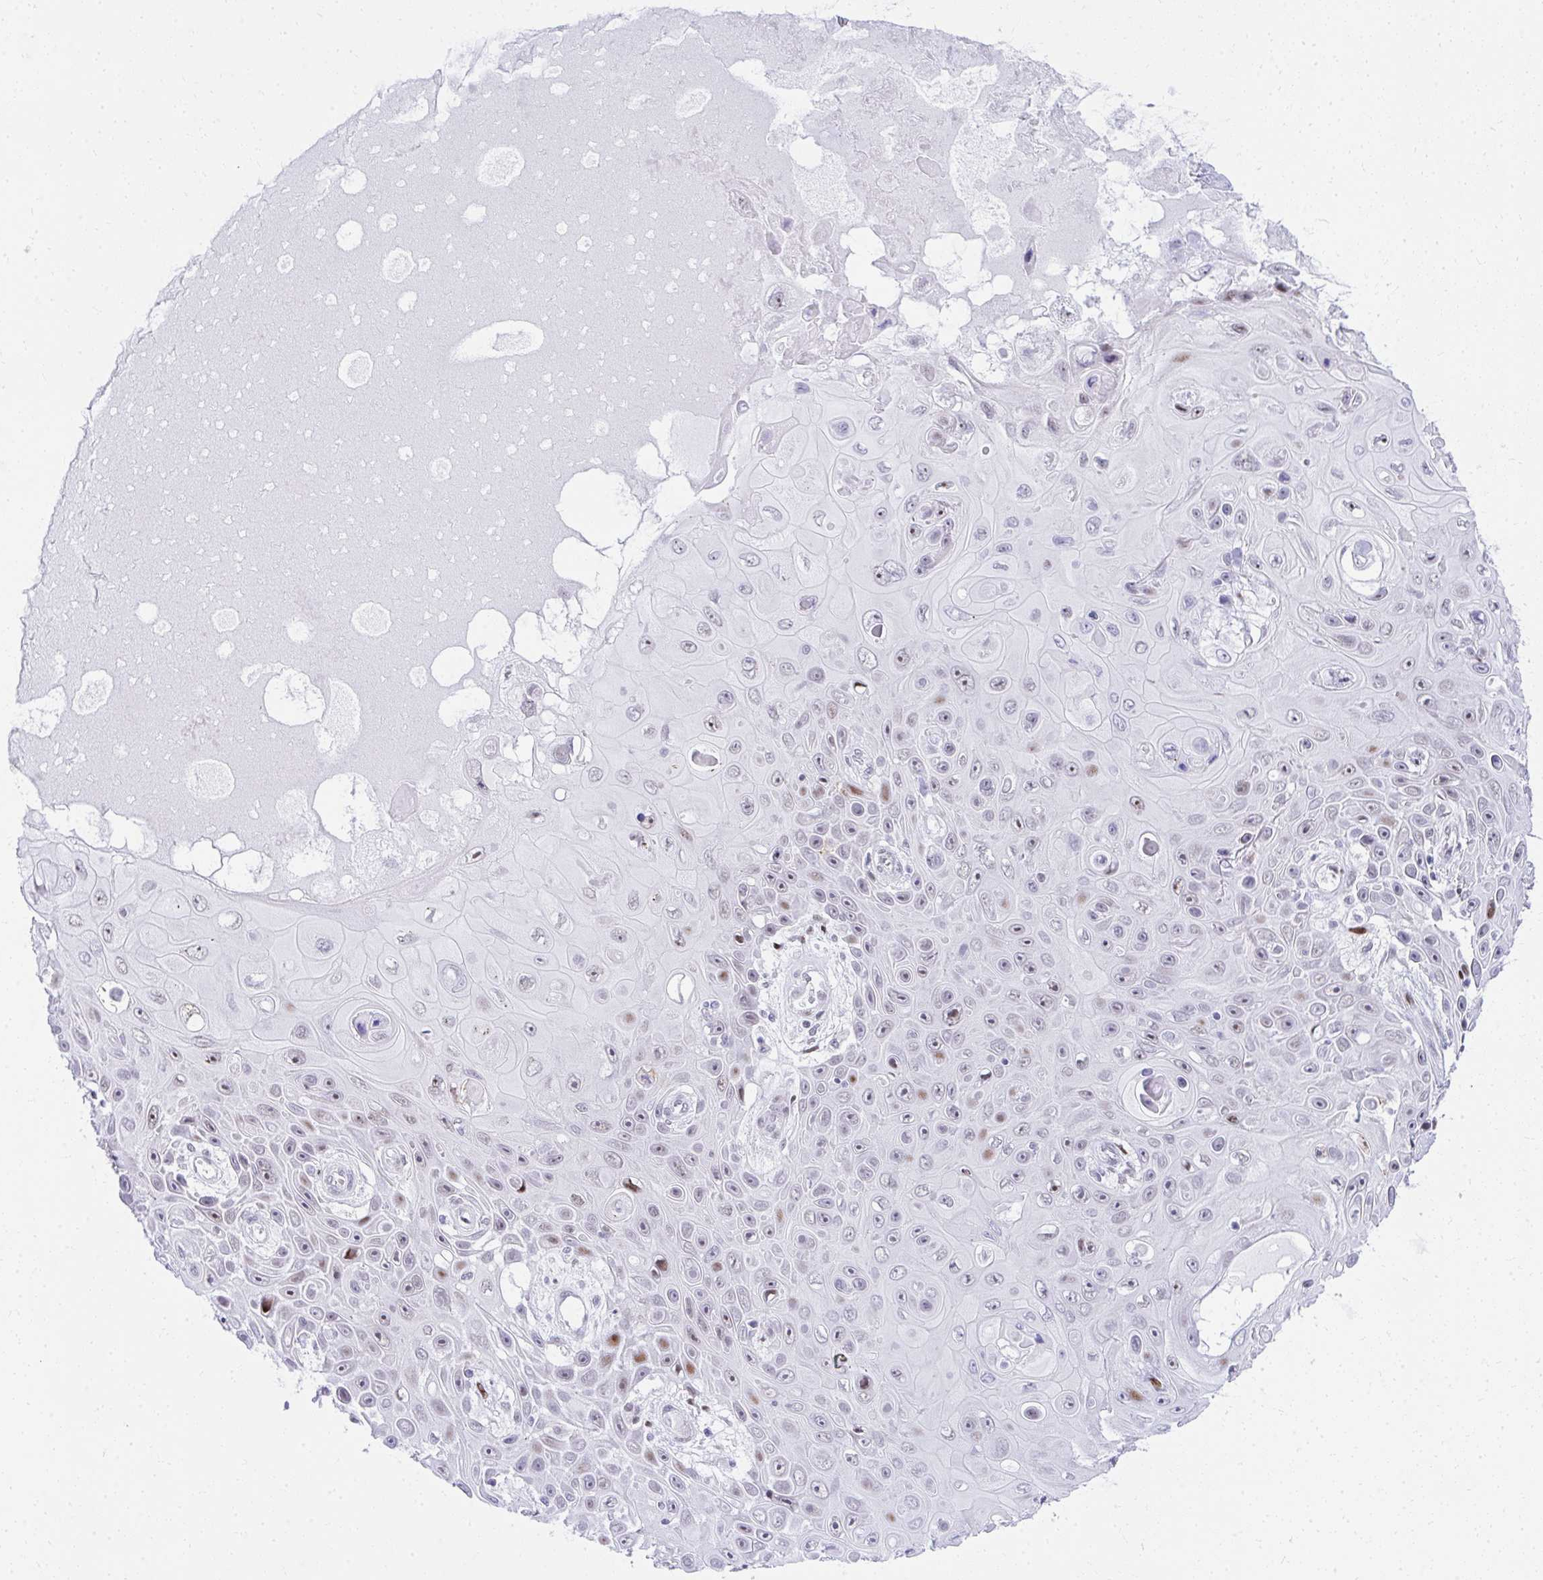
{"staining": {"intensity": "weak", "quantity": "25%-75%", "location": "nuclear"}, "tissue": "skin cancer", "cell_type": "Tumor cells", "image_type": "cancer", "snomed": [{"axis": "morphology", "description": "Squamous cell carcinoma, NOS"}, {"axis": "topography", "description": "Skin"}], "caption": "DAB (3,3'-diaminobenzidine) immunohistochemical staining of human skin squamous cell carcinoma exhibits weak nuclear protein staining in approximately 25%-75% of tumor cells. (Stains: DAB in brown, nuclei in blue, Microscopy: brightfield microscopy at high magnification).", "gene": "GLDN", "patient": {"sex": "male", "age": 82}}